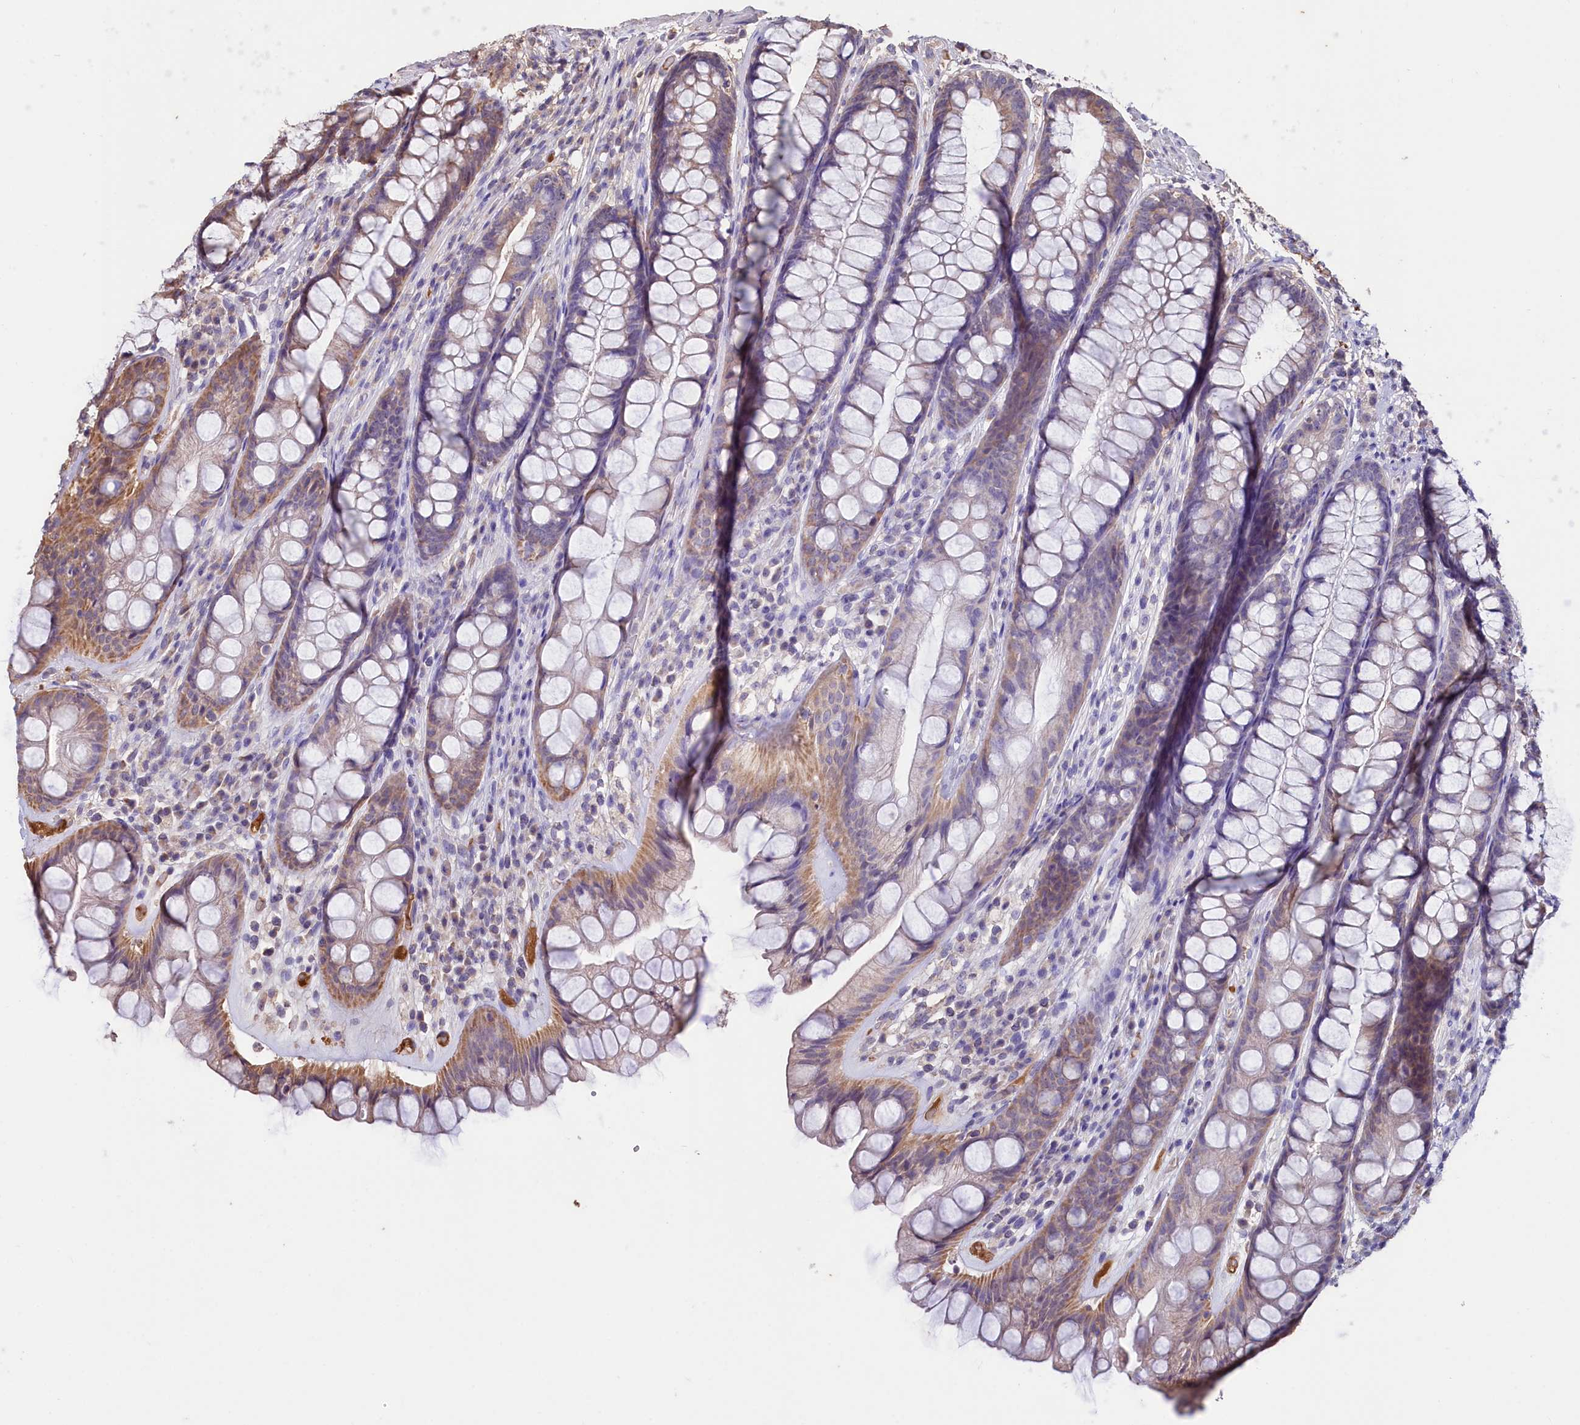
{"staining": {"intensity": "moderate", "quantity": "25%-75%", "location": "cytoplasmic/membranous"}, "tissue": "rectum", "cell_type": "Glandular cells", "image_type": "normal", "snomed": [{"axis": "morphology", "description": "Normal tissue, NOS"}, {"axis": "topography", "description": "Rectum"}], "caption": "Protein staining exhibits moderate cytoplasmic/membranous expression in approximately 25%-75% of glandular cells in benign rectum. (DAB (3,3'-diaminobenzidine) = brown stain, brightfield microscopy at high magnification).", "gene": "RPUSD3", "patient": {"sex": "male", "age": 74}}